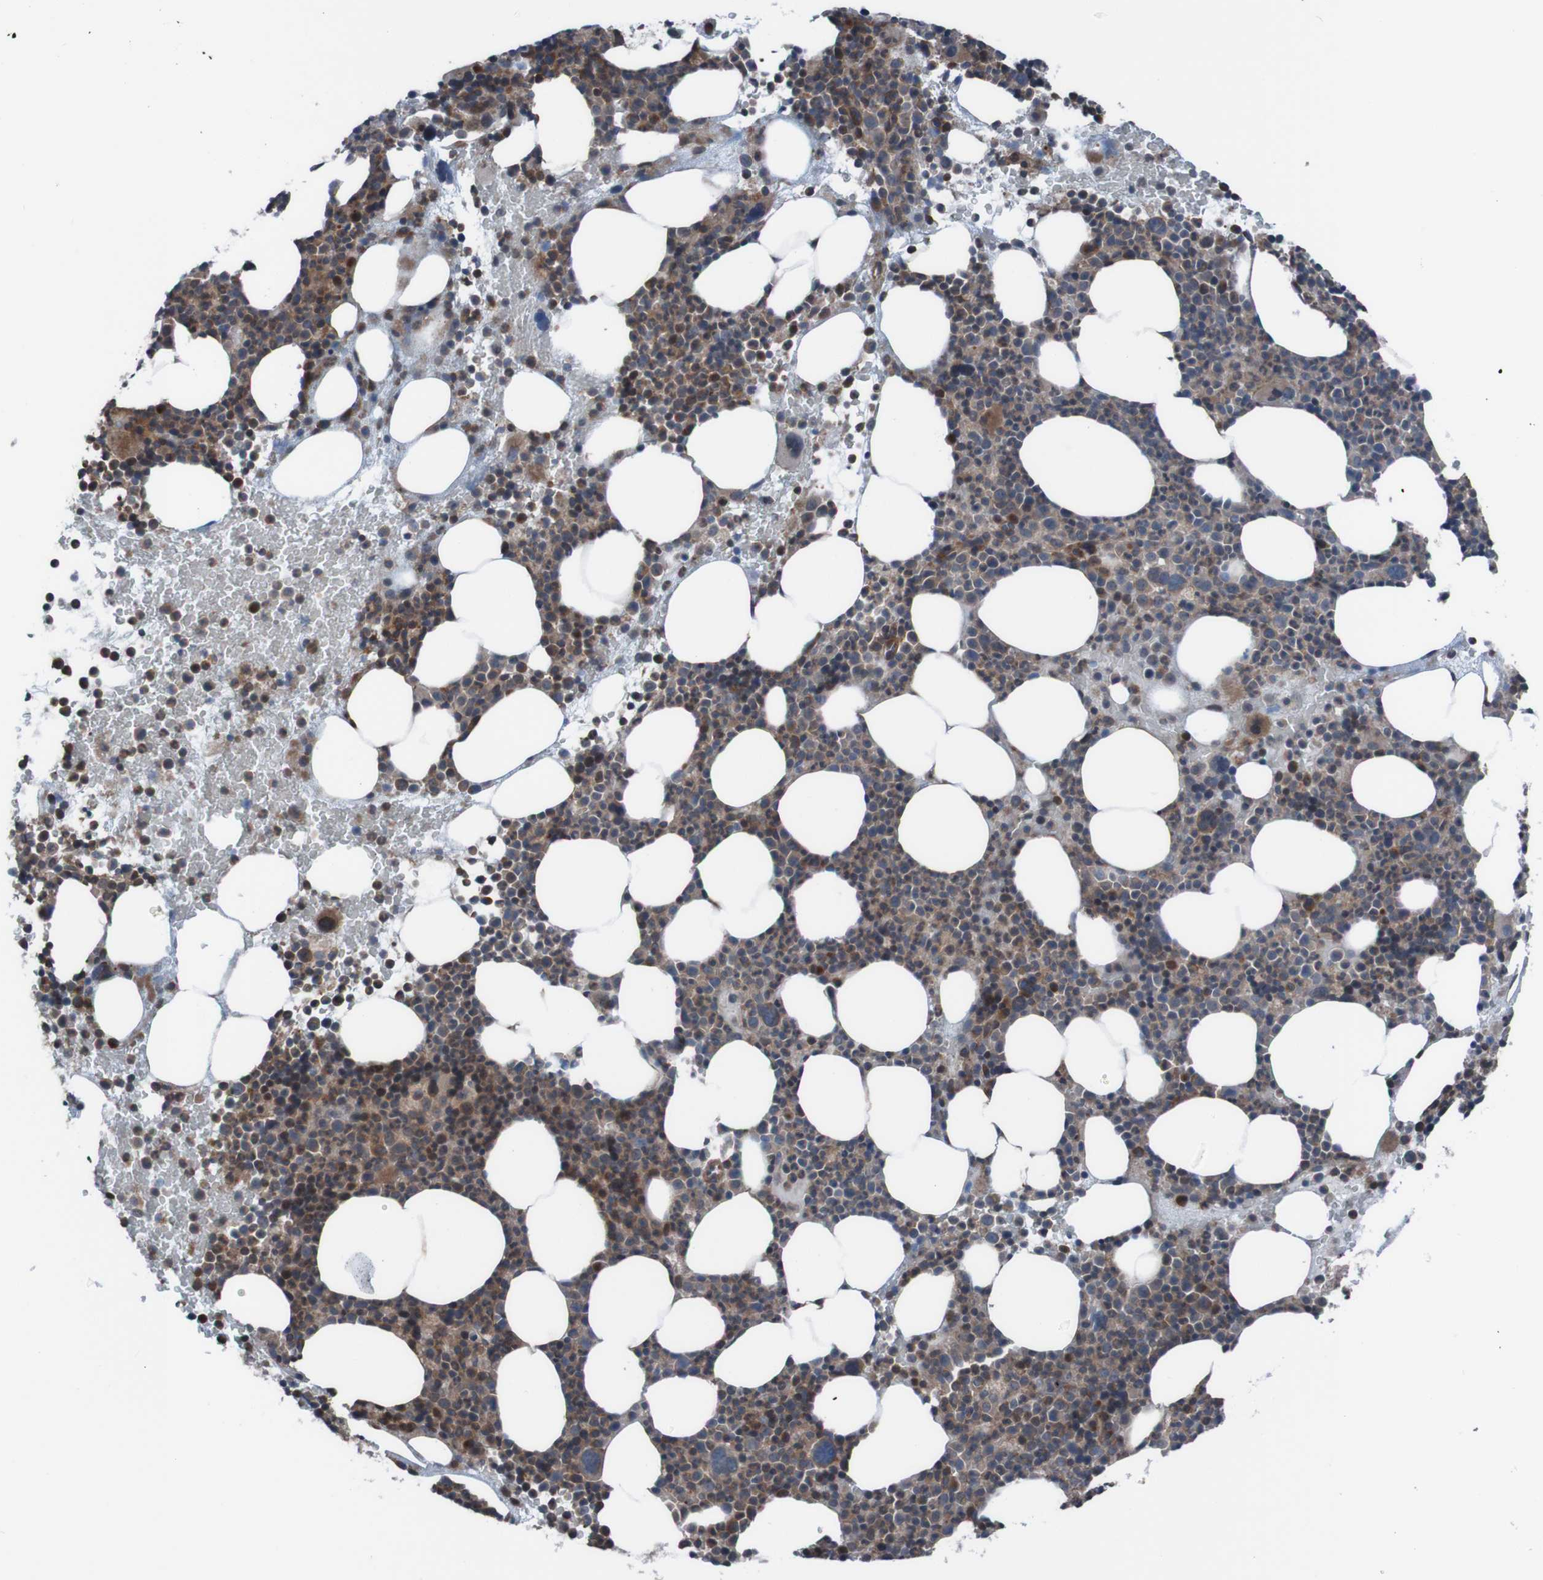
{"staining": {"intensity": "strong", "quantity": "<25%", "location": "cytoplasmic/membranous,nuclear"}, "tissue": "bone marrow", "cell_type": "Hematopoietic cells", "image_type": "normal", "snomed": [{"axis": "morphology", "description": "Normal tissue, NOS"}, {"axis": "morphology", "description": "Inflammation, NOS"}, {"axis": "topography", "description": "Bone marrow"}], "caption": "This is an image of immunohistochemistry (IHC) staining of normal bone marrow, which shows strong positivity in the cytoplasmic/membranous,nuclear of hematopoietic cells.", "gene": "PDGFB", "patient": {"sex": "male", "age": 73}}